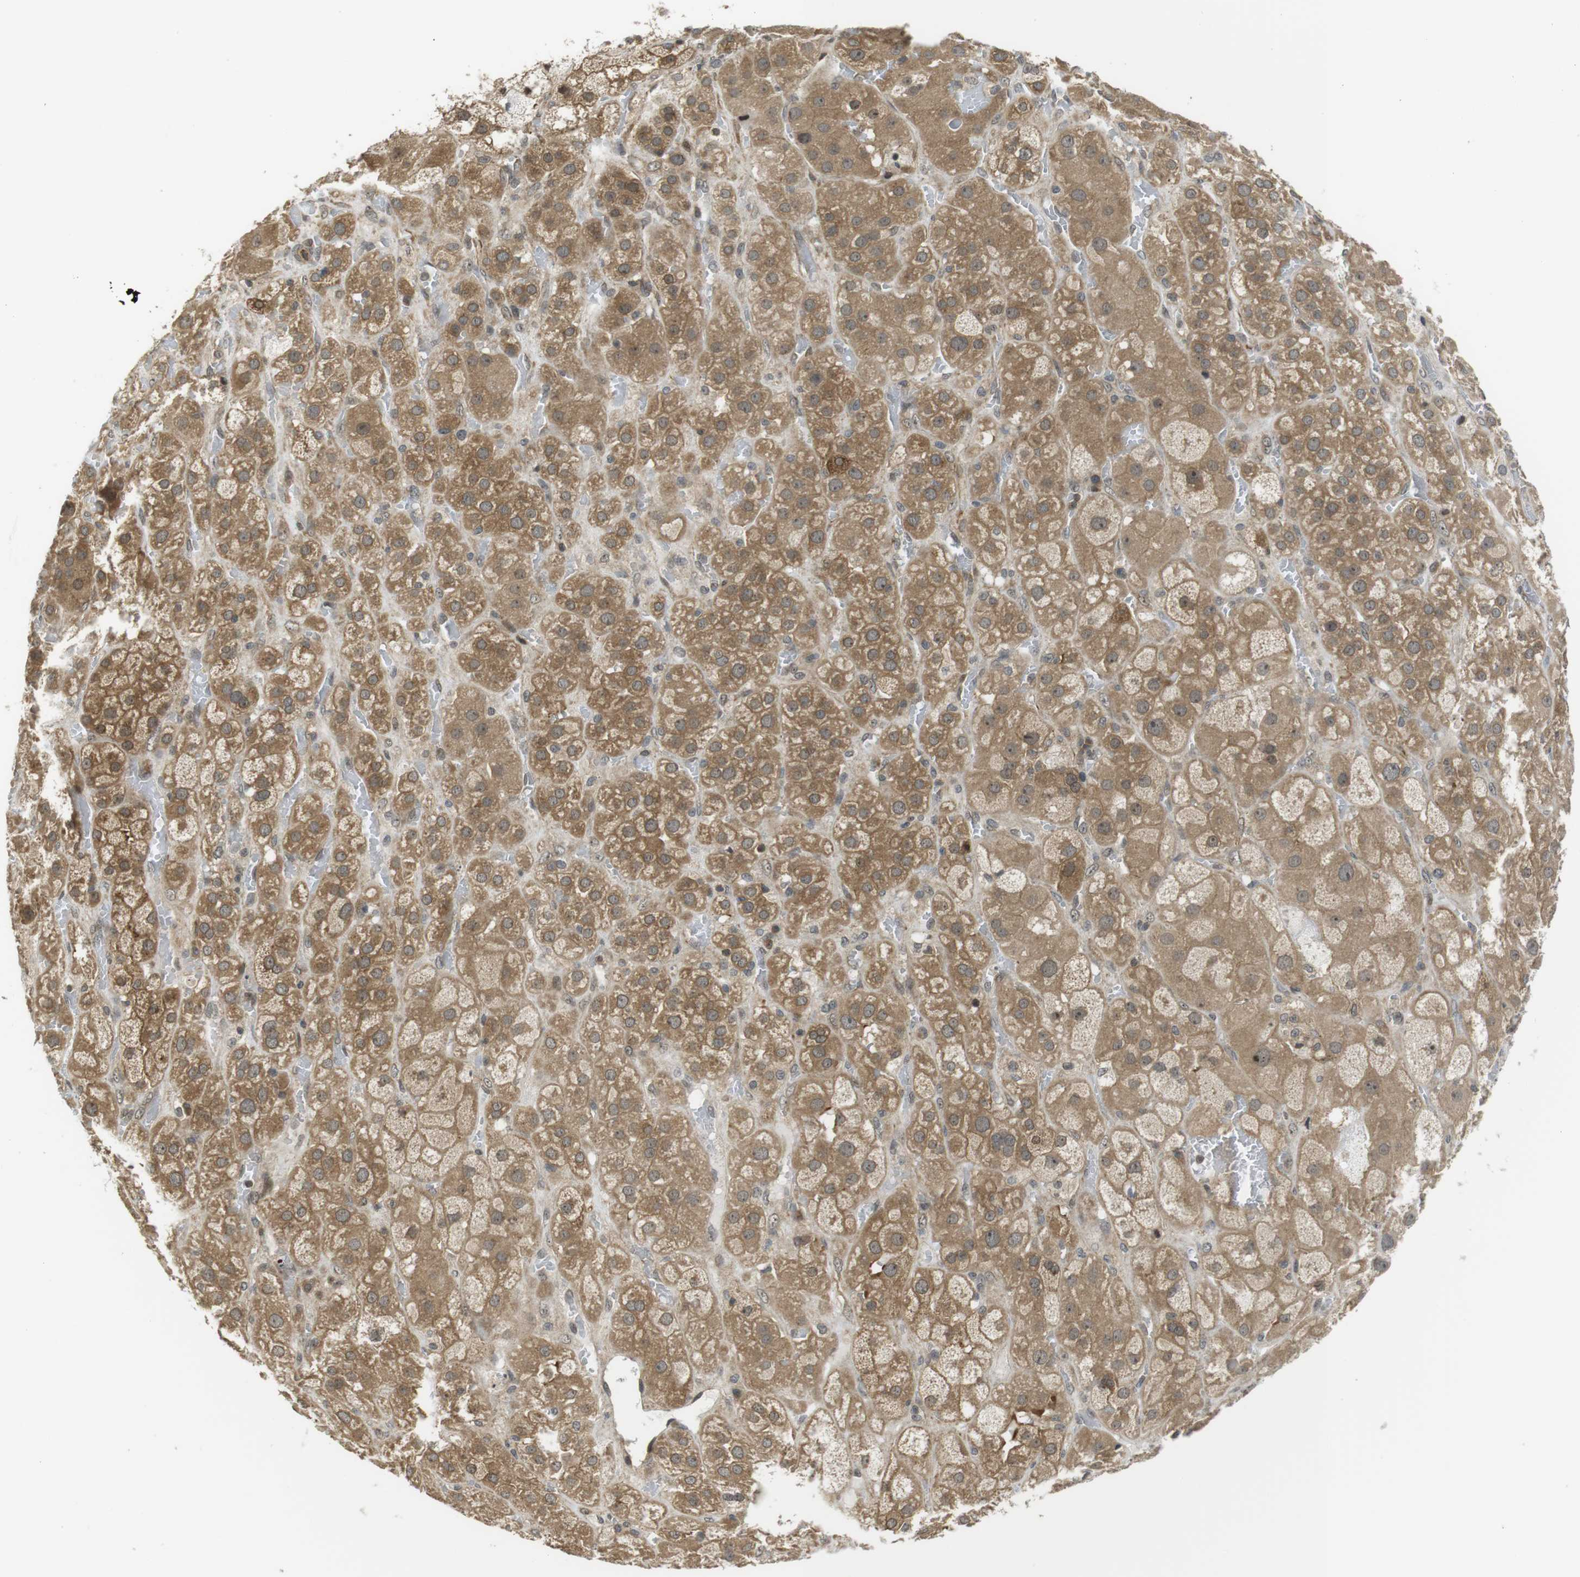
{"staining": {"intensity": "moderate", "quantity": ">75%", "location": "cytoplasmic/membranous"}, "tissue": "adrenal gland", "cell_type": "Glandular cells", "image_type": "normal", "snomed": [{"axis": "morphology", "description": "Normal tissue, NOS"}, {"axis": "topography", "description": "Adrenal gland"}], "caption": "Immunohistochemistry histopathology image of unremarkable adrenal gland stained for a protein (brown), which displays medium levels of moderate cytoplasmic/membranous staining in about >75% of glandular cells.", "gene": "CC2D1A", "patient": {"sex": "female", "age": 47}}